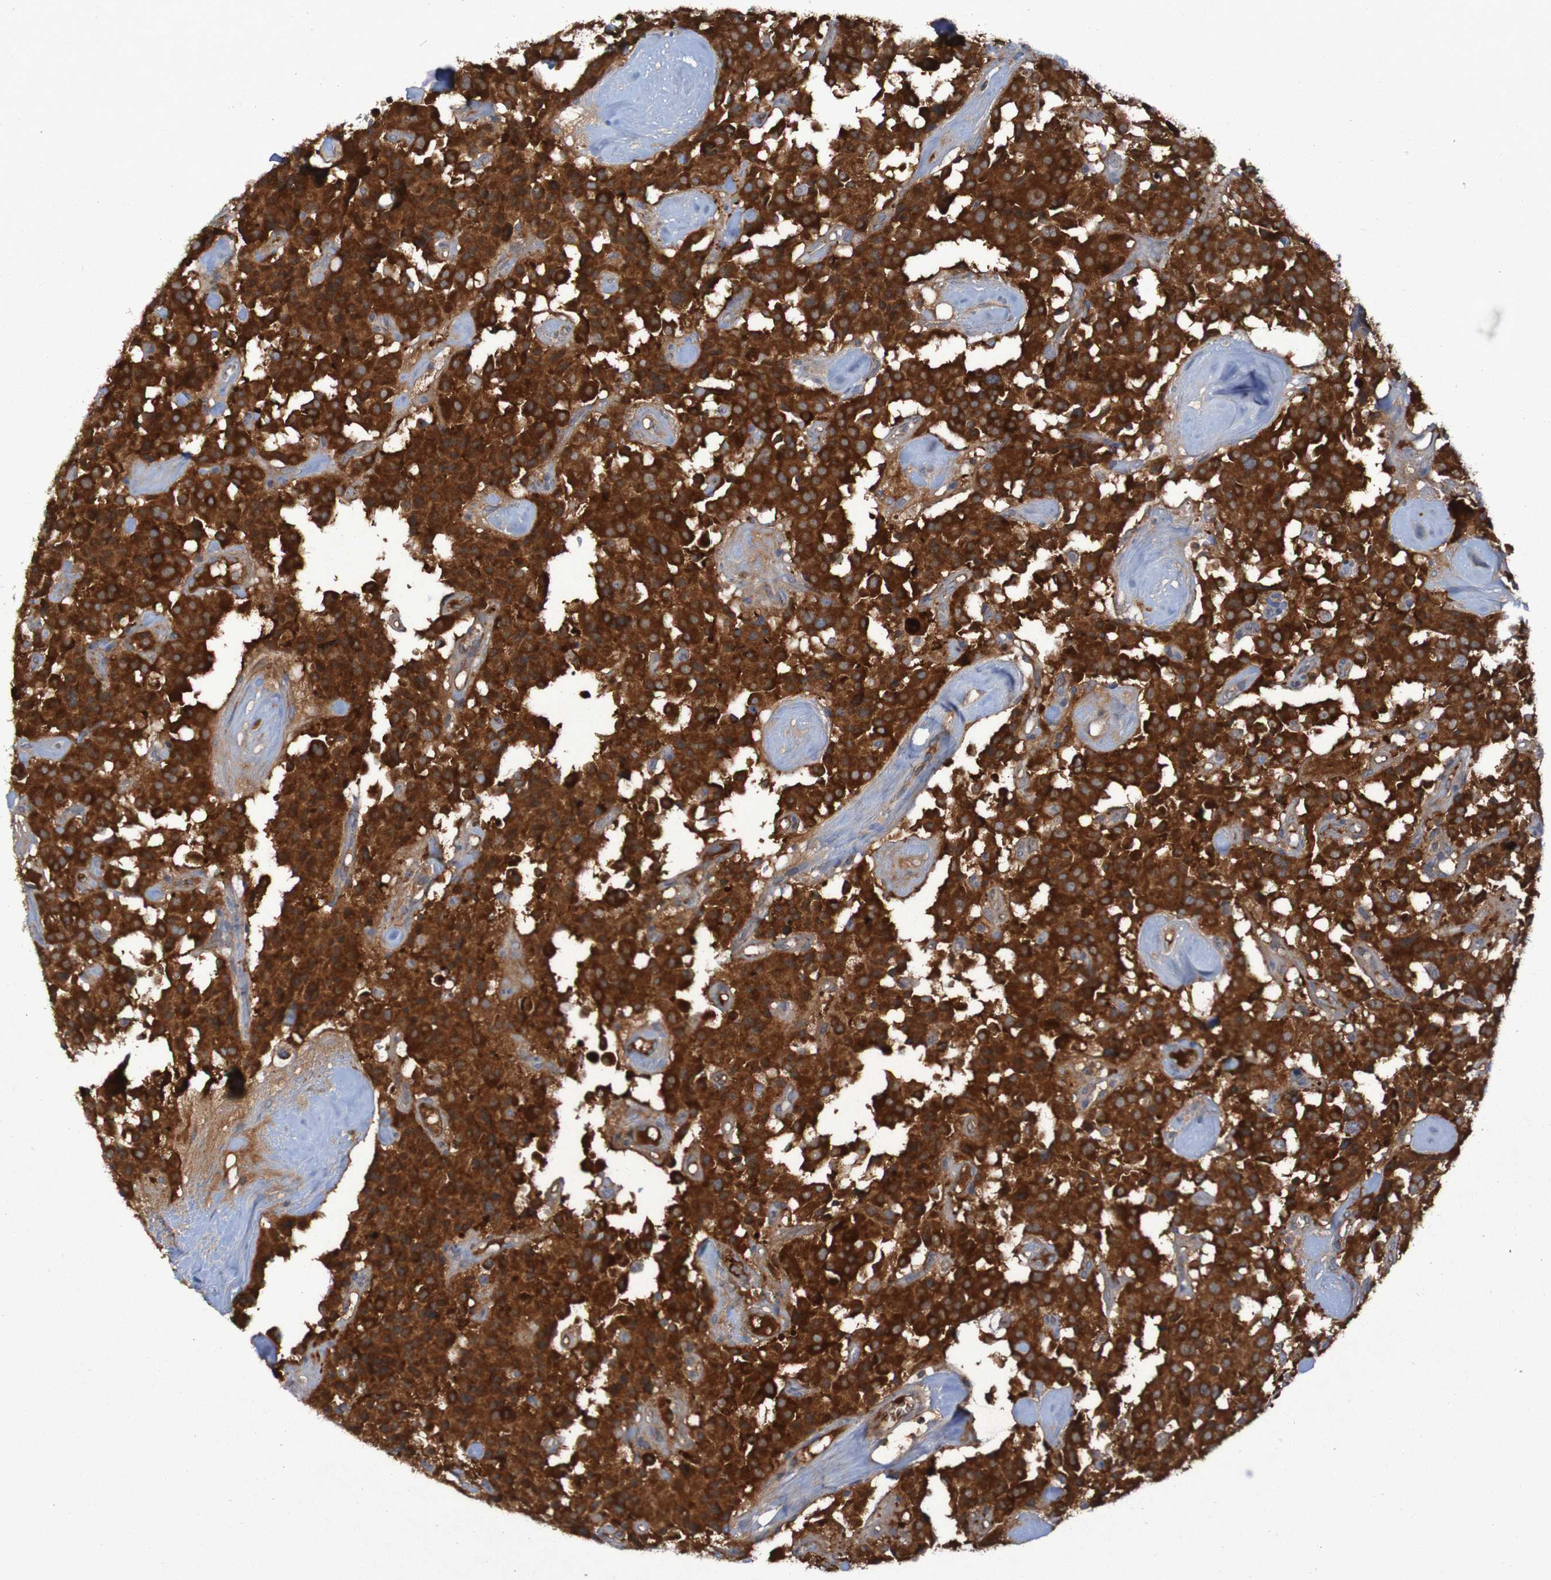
{"staining": {"intensity": "strong", "quantity": ">75%", "location": "cytoplasmic/membranous"}, "tissue": "carcinoid", "cell_type": "Tumor cells", "image_type": "cancer", "snomed": [{"axis": "morphology", "description": "Carcinoid, malignant, NOS"}, {"axis": "topography", "description": "Lung"}], "caption": "Immunohistochemistry (IHC) staining of carcinoid, which shows high levels of strong cytoplasmic/membranous positivity in about >75% of tumor cells indicating strong cytoplasmic/membranous protein positivity. The staining was performed using DAB (brown) for protein detection and nuclei were counterstained in hematoxylin (blue).", "gene": "CCDC51", "patient": {"sex": "male", "age": 30}}